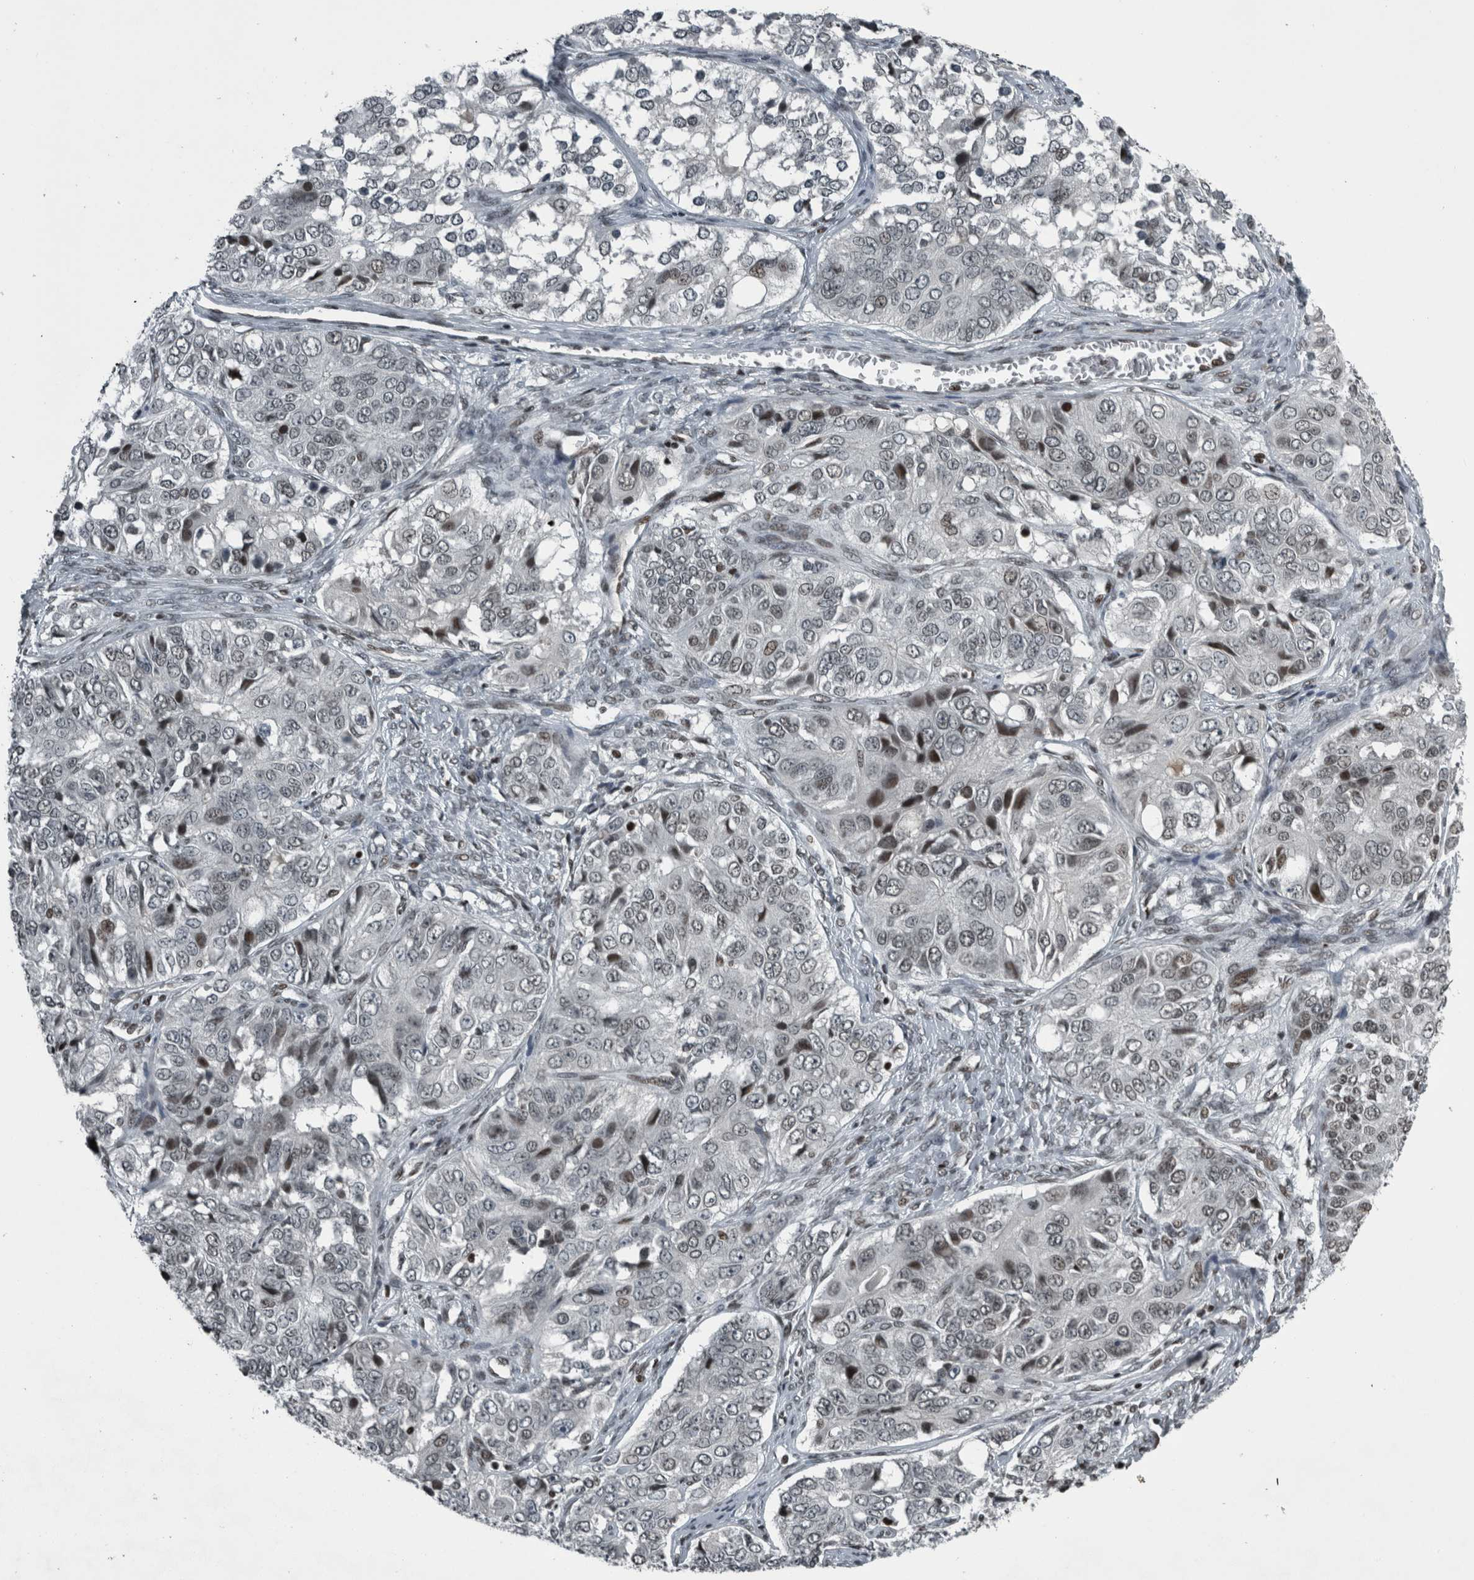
{"staining": {"intensity": "weak", "quantity": "<25%", "location": "nuclear"}, "tissue": "ovarian cancer", "cell_type": "Tumor cells", "image_type": "cancer", "snomed": [{"axis": "morphology", "description": "Carcinoma, endometroid"}, {"axis": "topography", "description": "Ovary"}], "caption": "Tumor cells show no significant expression in ovarian cancer. (IHC, brightfield microscopy, high magnification).", "gene": "UNC50", "patient": {"sex": "female", "age": 51}}